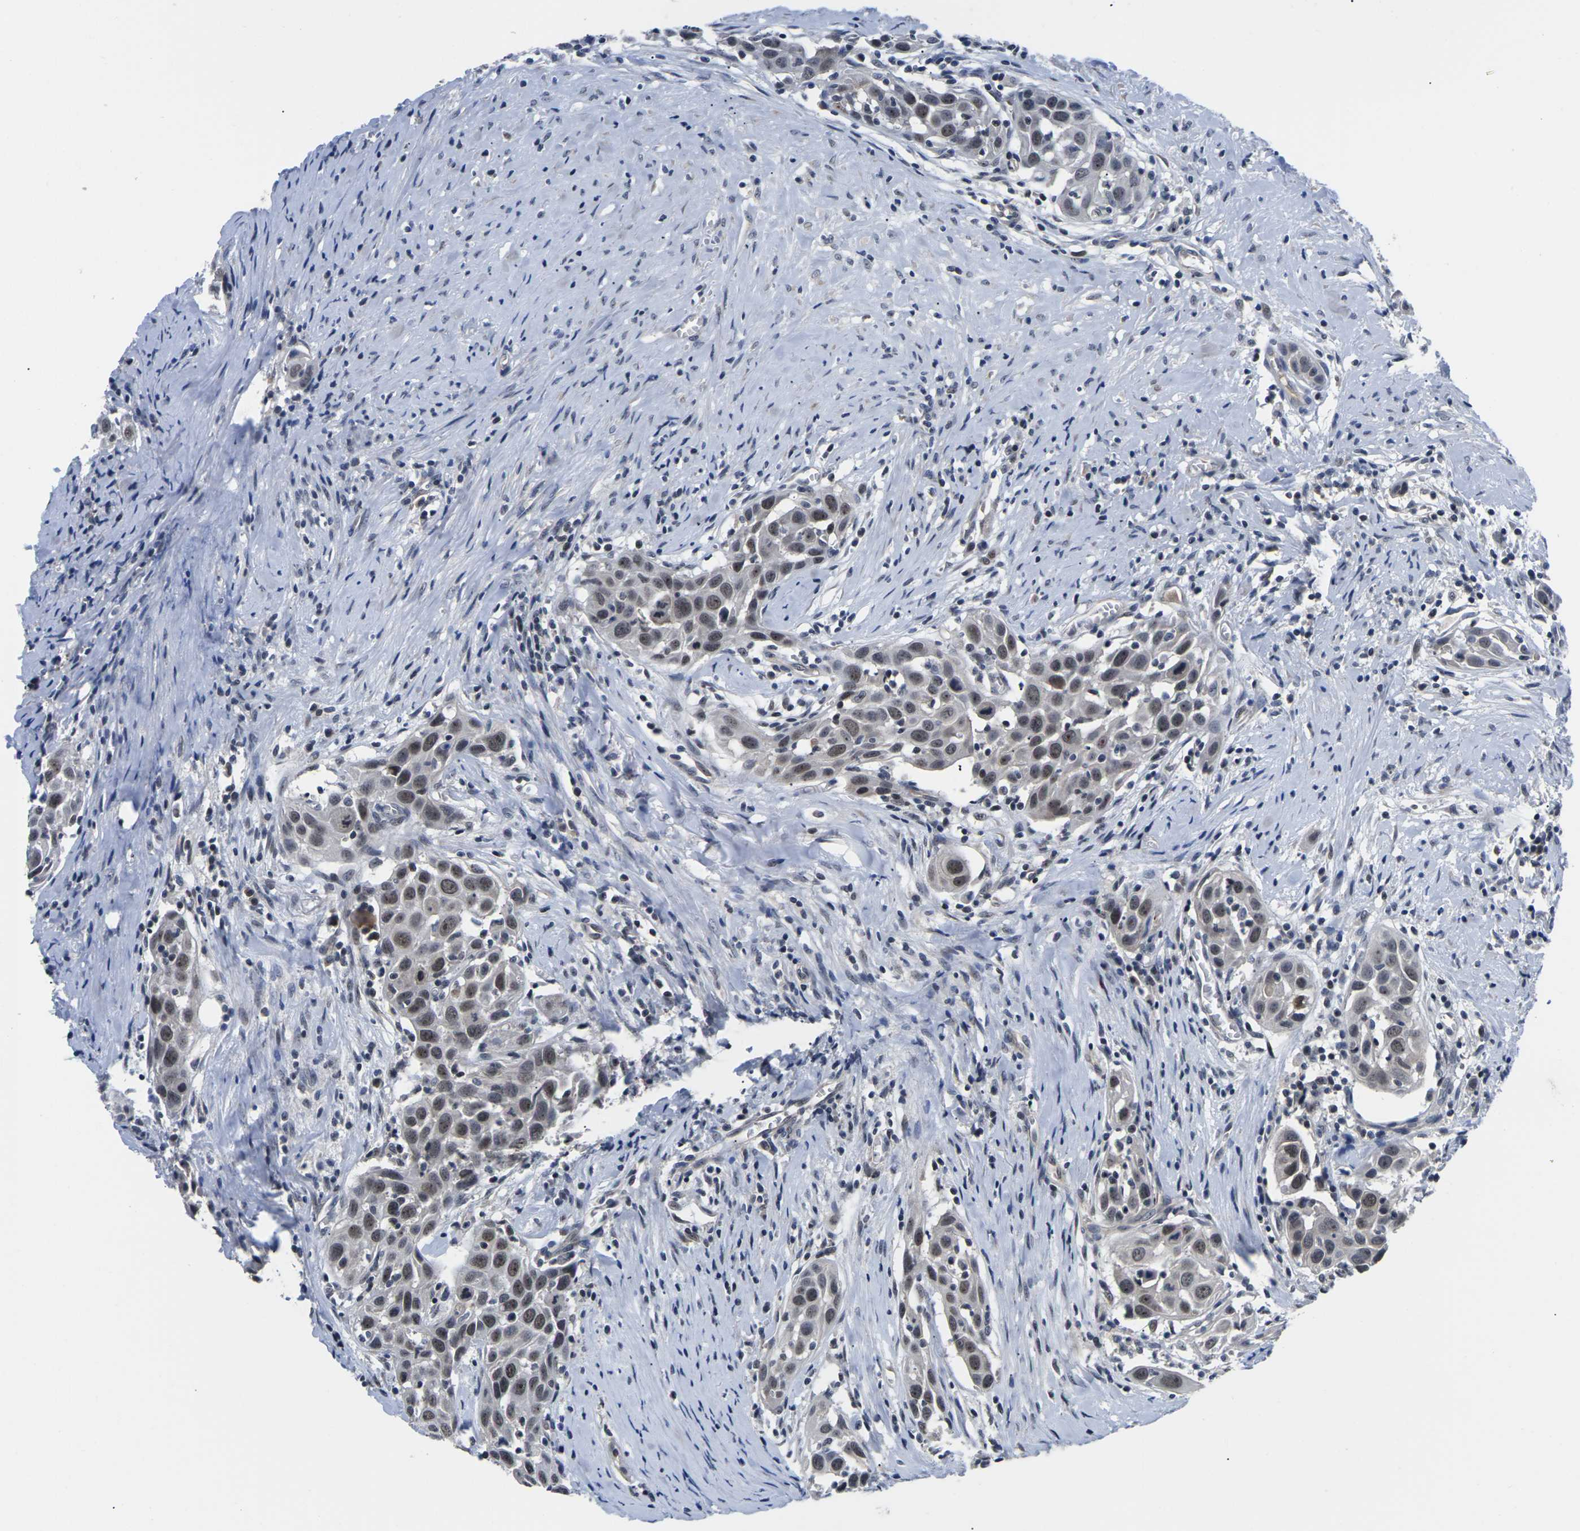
{"staining": {"intensity": "moderate", "quantity": "25%-75%", "location": "nuclear"}, "tissue": "head and neck cancer", "cell_type": "Tumor cells", "image_type": "cancer", "snomed": [{"axis": "morphology", "description": "Squamous cell carcinoma, NOS"}, {"axis": "topography", "description": "Oral tissue"}, {"axis": "topography", "description": "Head-Neck"}], "caption": "This micrograph displays head and neck squamous cell carcinoma stained with immunohistochemistry (IHC) to label a protein in brown. The nuclear of tumor cells show moderate positivity for the protein. Nuclei are counter-stained blue.", "gene": "ST6GAL2", "patient": {"sex": "female", "age": 50}}